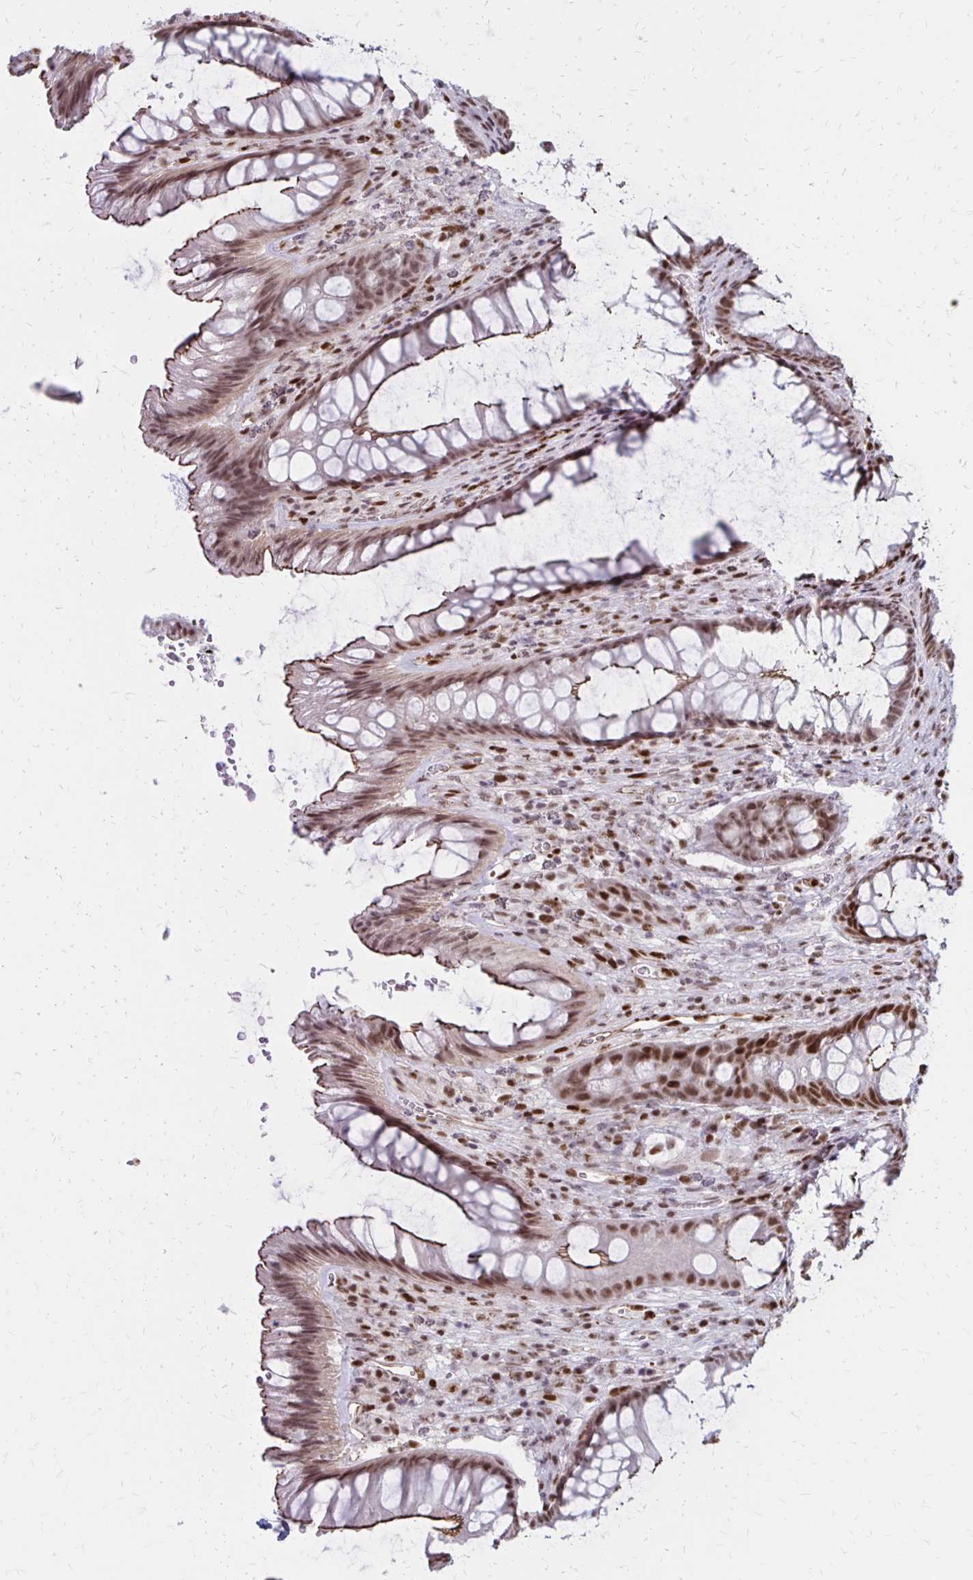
{"staining": {"intensity": "moderate", "quantity": ">75%", "location": "cytoplasmic/membranous,nuclear"}, "tissue": "rectum", "cell_type": "Glandular cells", "image_type": "normal", "snomed": [{"axis": "morphology", "description": "Normal tissue, NOS"}, {"axis": "topography", "description": "Rectum"}], "caption": "Moderate cytoplasmic/membranous,nuclear positivity for a protein is identified in about >75% of glandular cells of unremarkable rectum using immunohistochemistry.", "gene": "DDB2", "patient": {"sex": "male", "age": 53}}